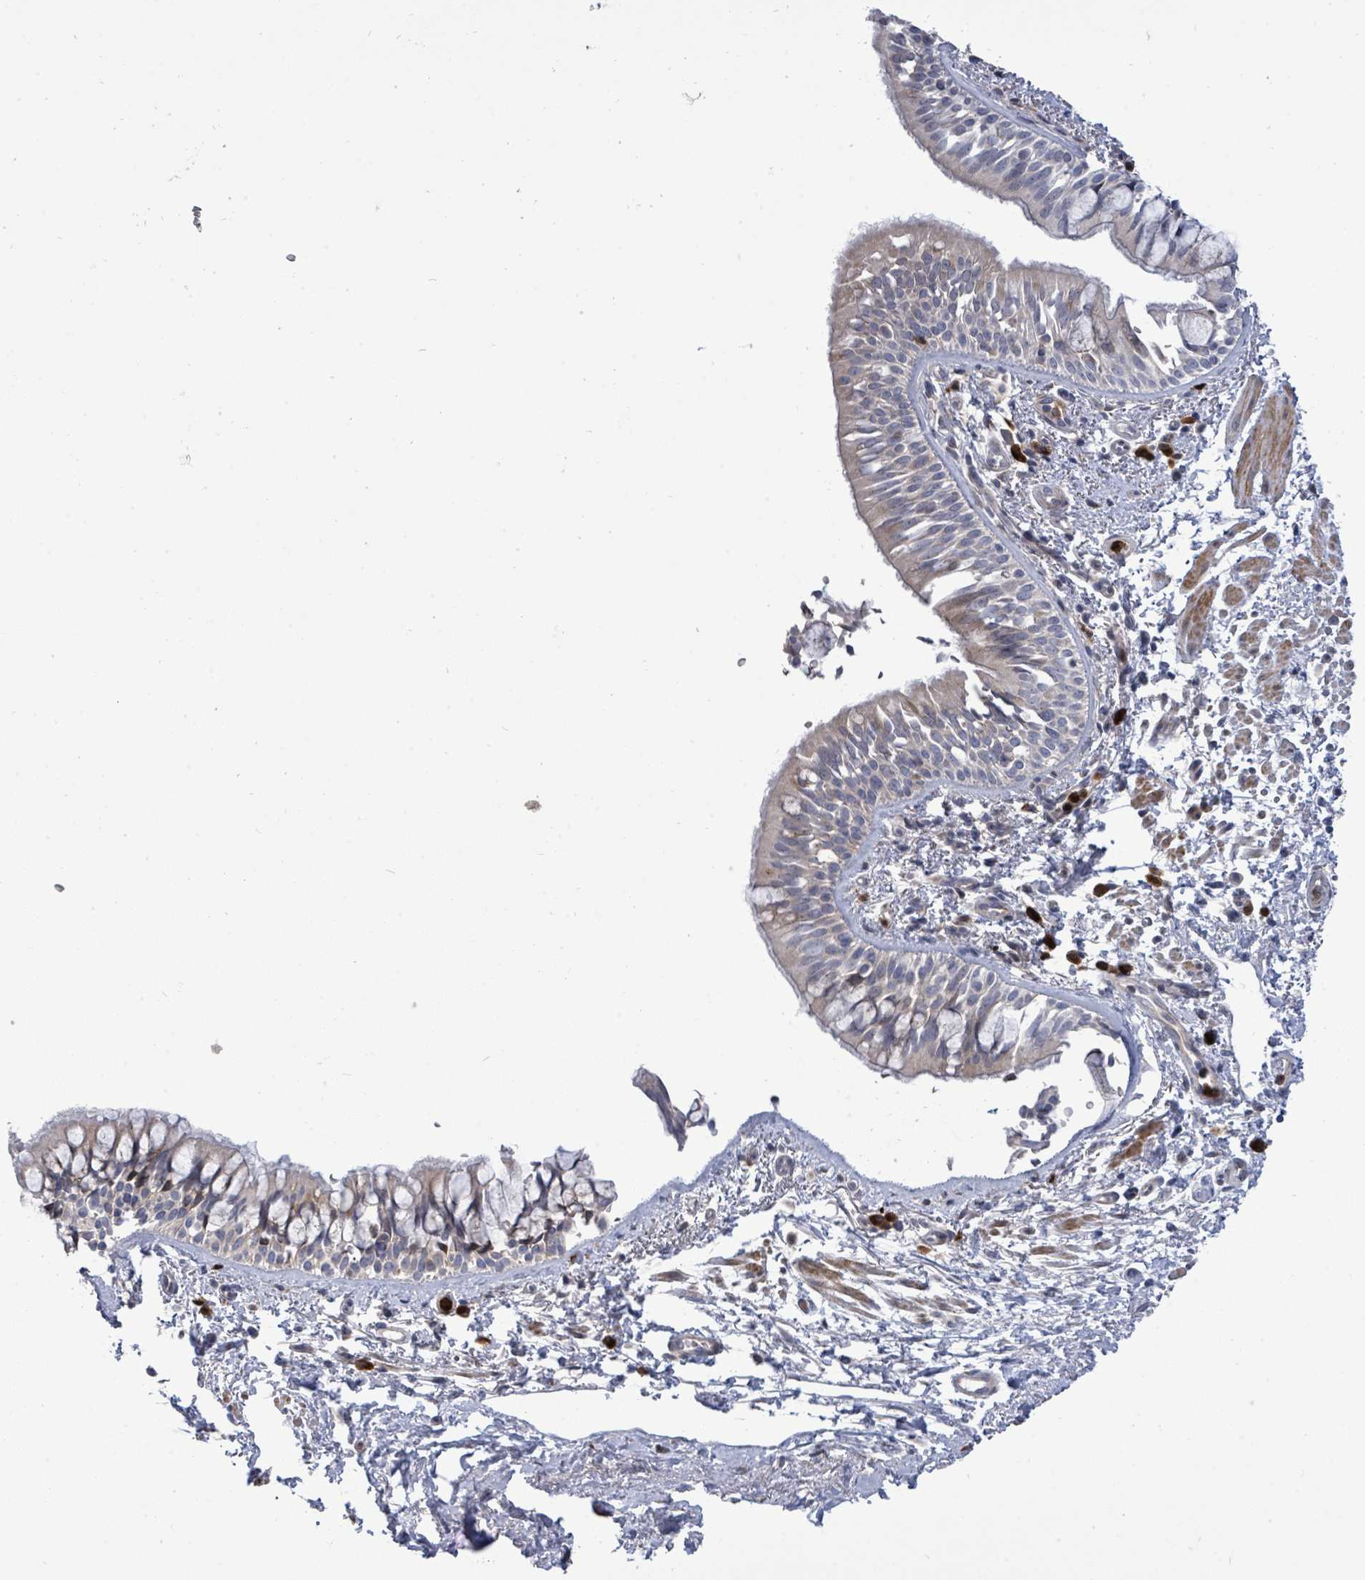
{"staining": {"intensity": "moderate", "quantity": "25%-75%", "location": "cytoplasmic/membranous"}, "tissue": "bronchus", "cell_type": "Respiratory epithelial cells", "image_type": "normal", "snomed": [{"axis": "morphology", "description": "Normal tissue, NOS"}, {"axis": "topography", "description": "Lymph node"}, {"axis": "topography", "description": "Cartilage tissue"}, {"axis": "topography", "description": "Bronchus"}], "caption": "The immunohistochemical stain labels moderate cytoplasmic/membranous positivity in respiratory epithelial cells of benign bronchus. Immunohistochemistry stains the protein of interest in brown and the nuclei are stained blue.", "gene": "SAR1A", "patient": {"sex": "female", "age": 70}}